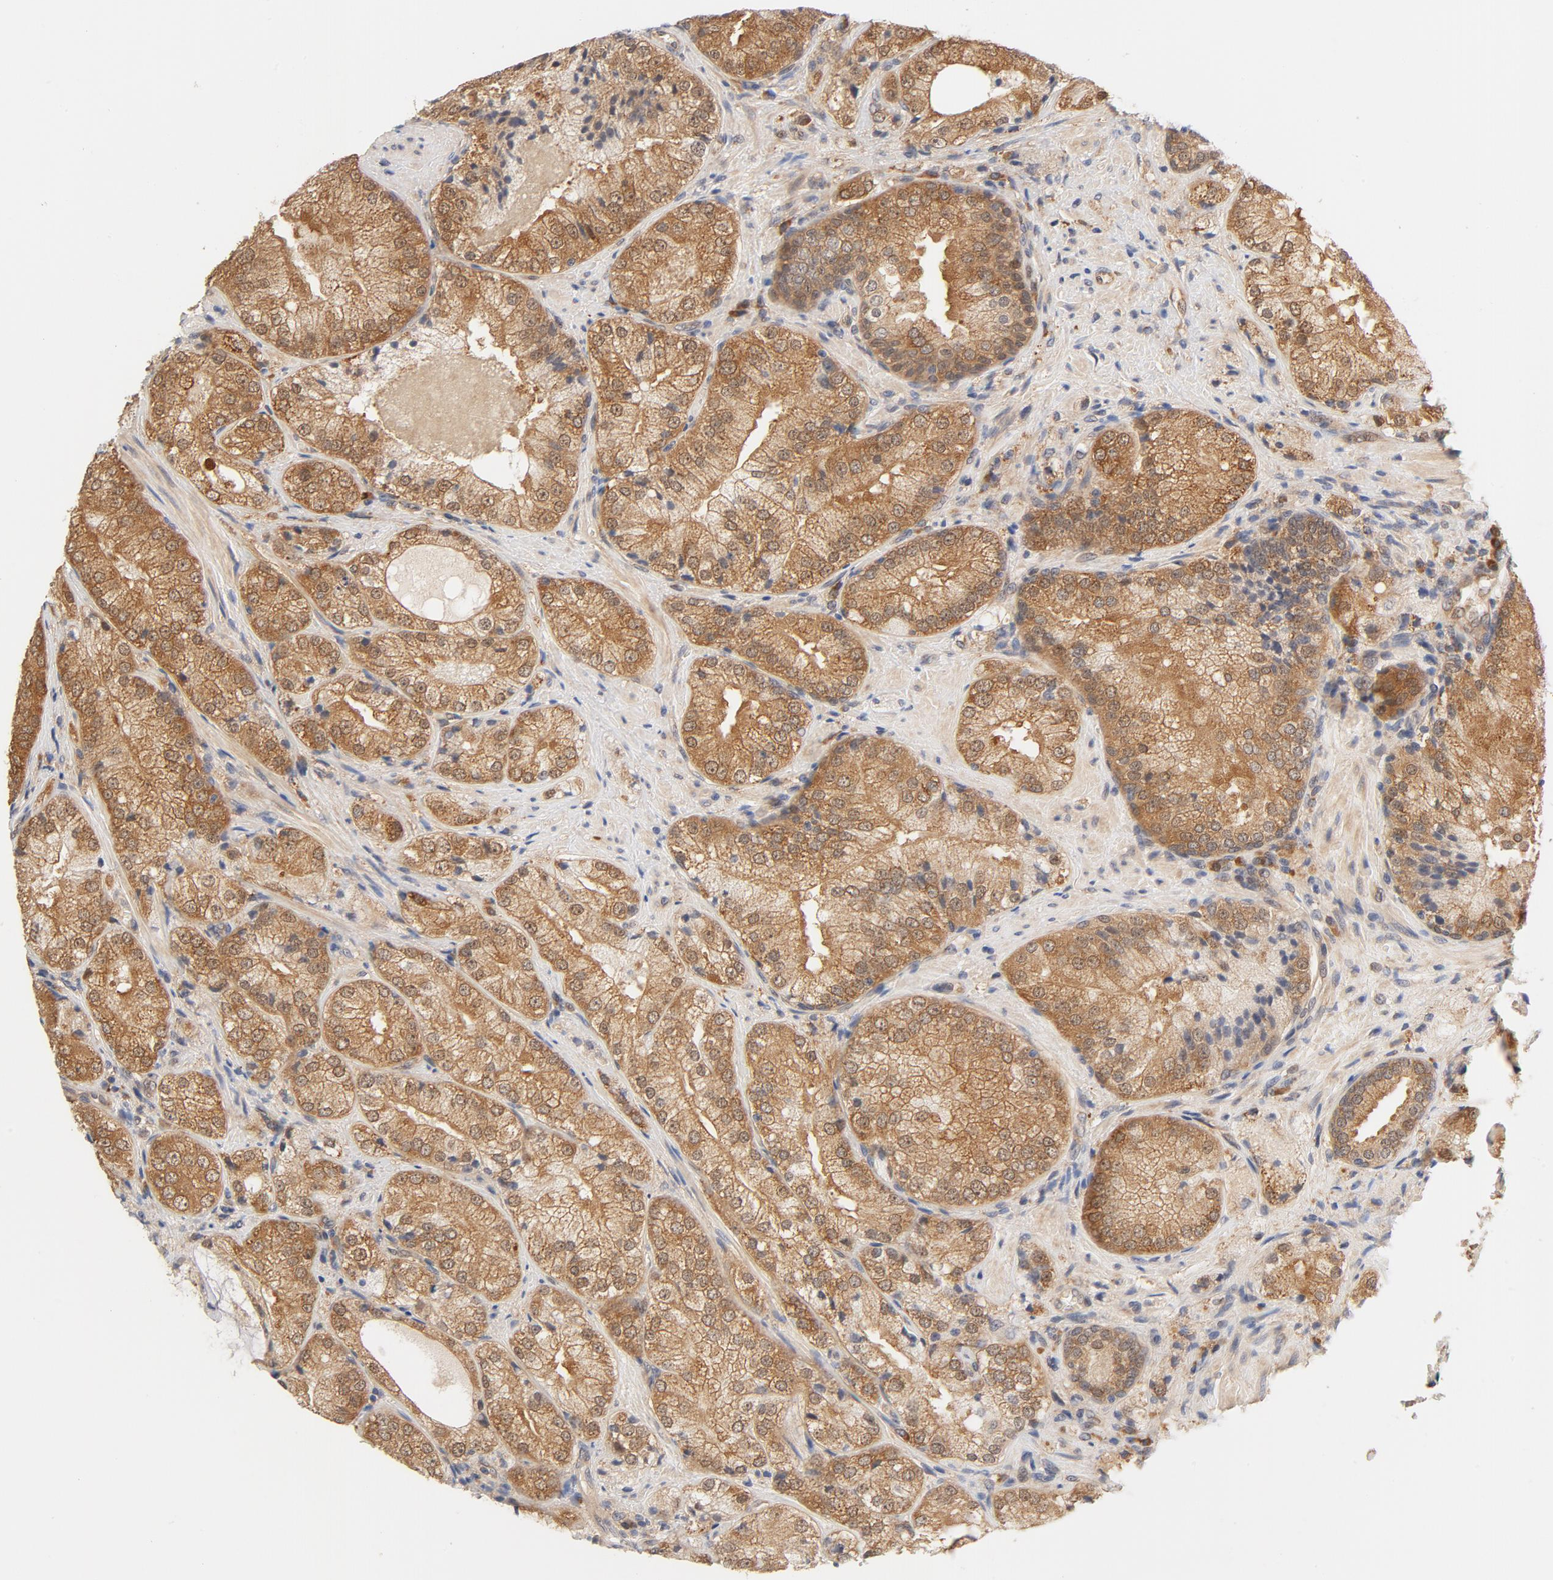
{"staining": {"intensity": "moderate", "quantity": ">75%", "location": "cytoplasmic/membranous"}, "tissue": "prostate cancer", "cell_type": "Tumor cells", "image_type": "cancer", "snomed": [{"axis": "morphology", "description": "Adenocarcinoma, Low grade"}, {"axis": "topography", "description": "Prostate"}], "caption": "Prostate cancer (low-grade adenocarcinoma) stained for a protein (brown) reveals moderate cytoplasmic/membranous positive staining in approximately >75% of tumor cells.", "gene": "EIF4E", "patient": {"sex": "male", "age": 60}}